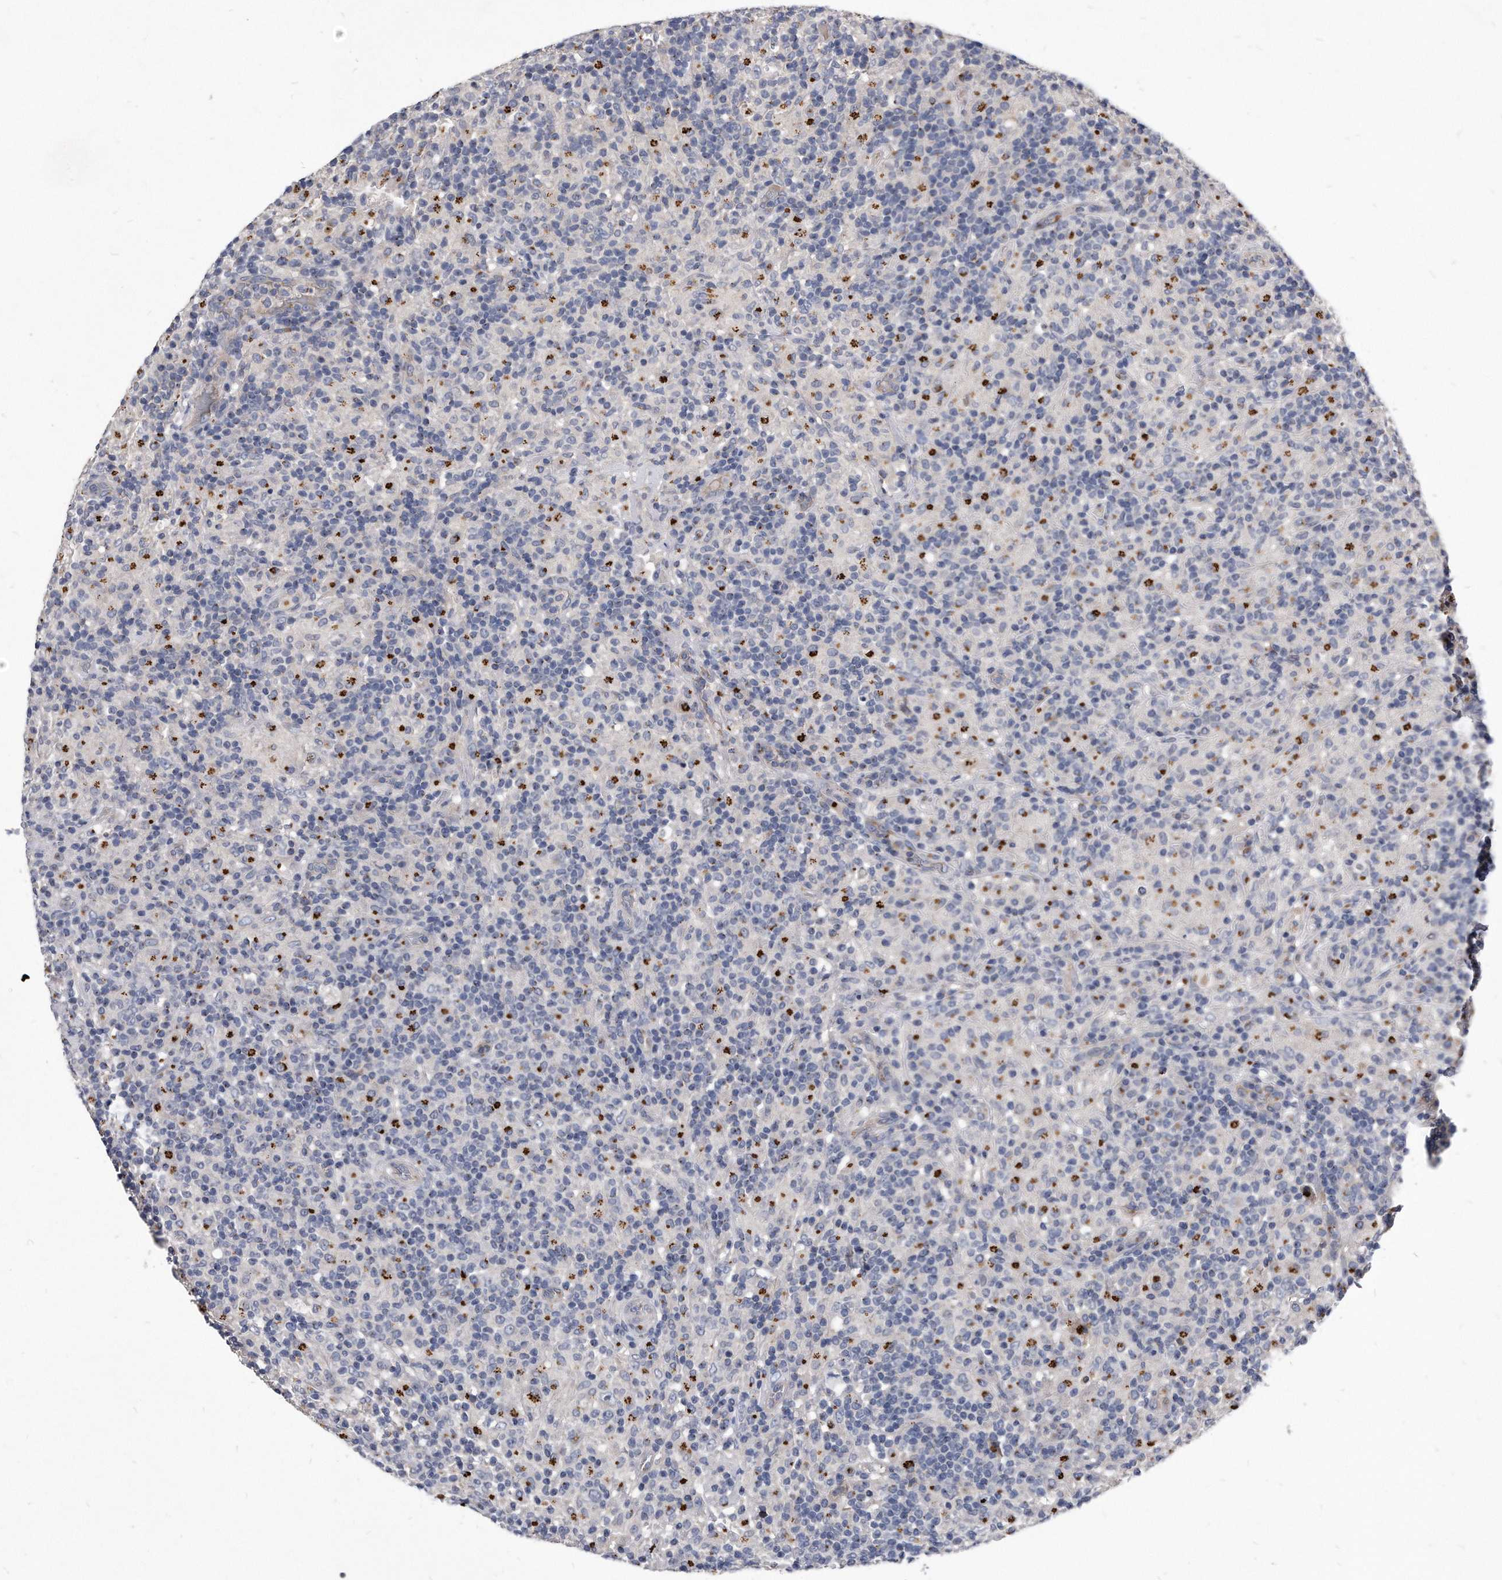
{"staining": {"intensity": "negative", "quantity": "none", "location": "none"}, "tissue": "lymphoma", "cell_type": "Tumor cells", "image_type": "cancer", "snomed": [{"axis": "morphology", "description": "Hodgkin's disease, NOS"}, {"axis": "topography", "description": "Lymph node"}], "caption": "Hodgkin's disease stained for a protein using IHC shows no expression tumor cells.", "gene": "MGAT4A", "patient": {"sex": "male", "age": 70}}